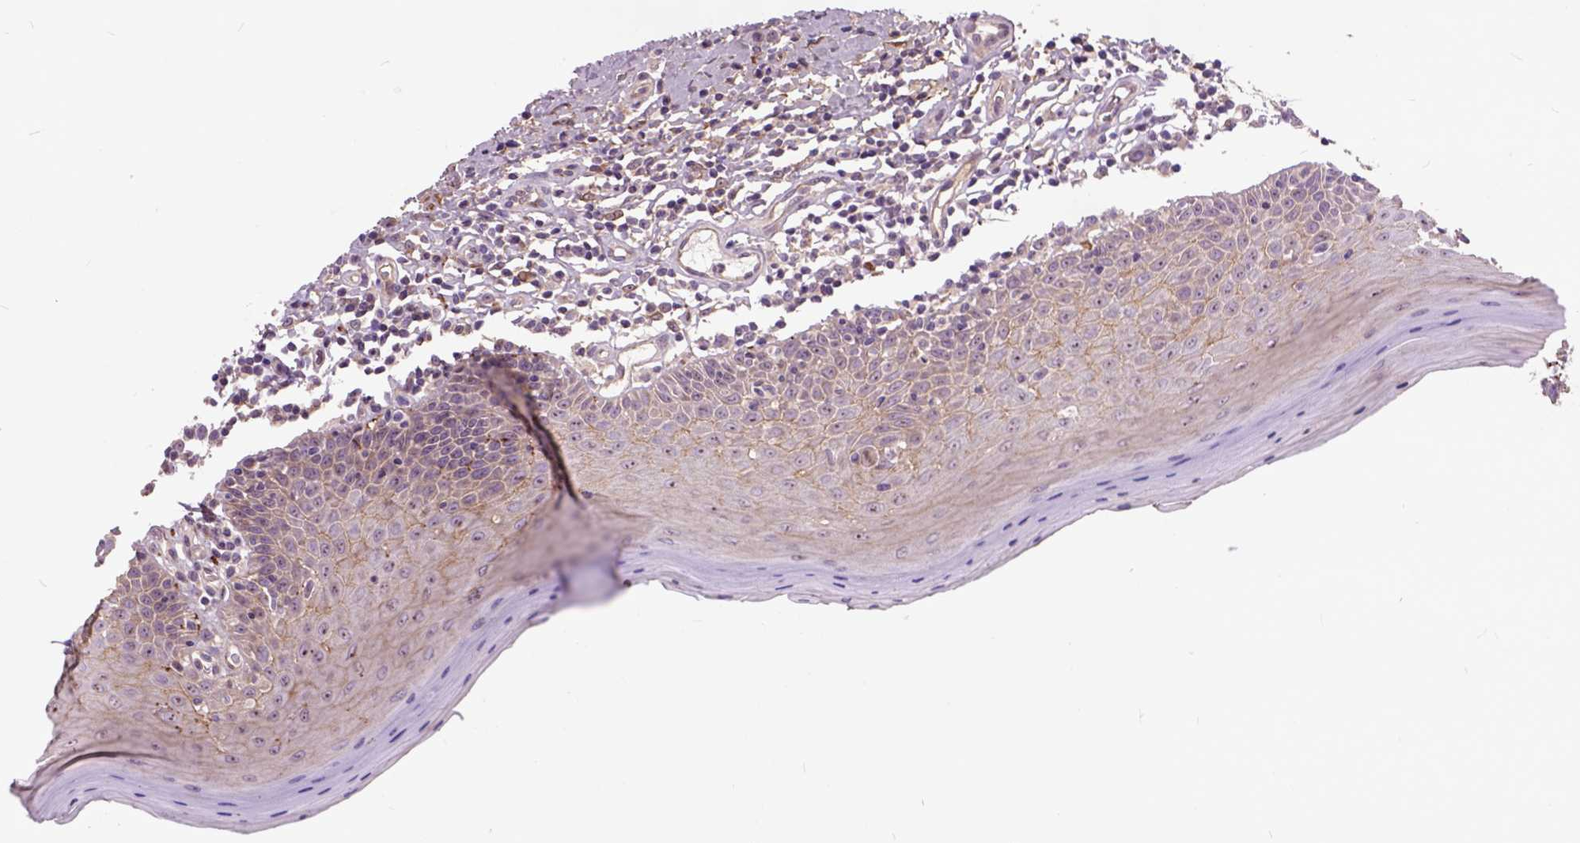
{"staining": {"intensity": "weak", "quantity": "25%-75%", "location": "cytoplasmic/membranous"}, "tissue": "oral mucosa", "cell_type": "Squamous epithelial cells", "image_type": "normal", "snomed": [{"axis": "morphology", "description": "Normal tissue, NOS"}, {"axis": "topography", "description": "Oral tissue"}, {"axis": "topography", "description": "Tounge, NOS"}], "caption": "A brown stain labels weak cytoplasmic/membranous positivity of a protein in squamous epithelial cells of normal oral mucosa.", "gene": "MAPT", "patient": {"sex": "female", "age": 58}}